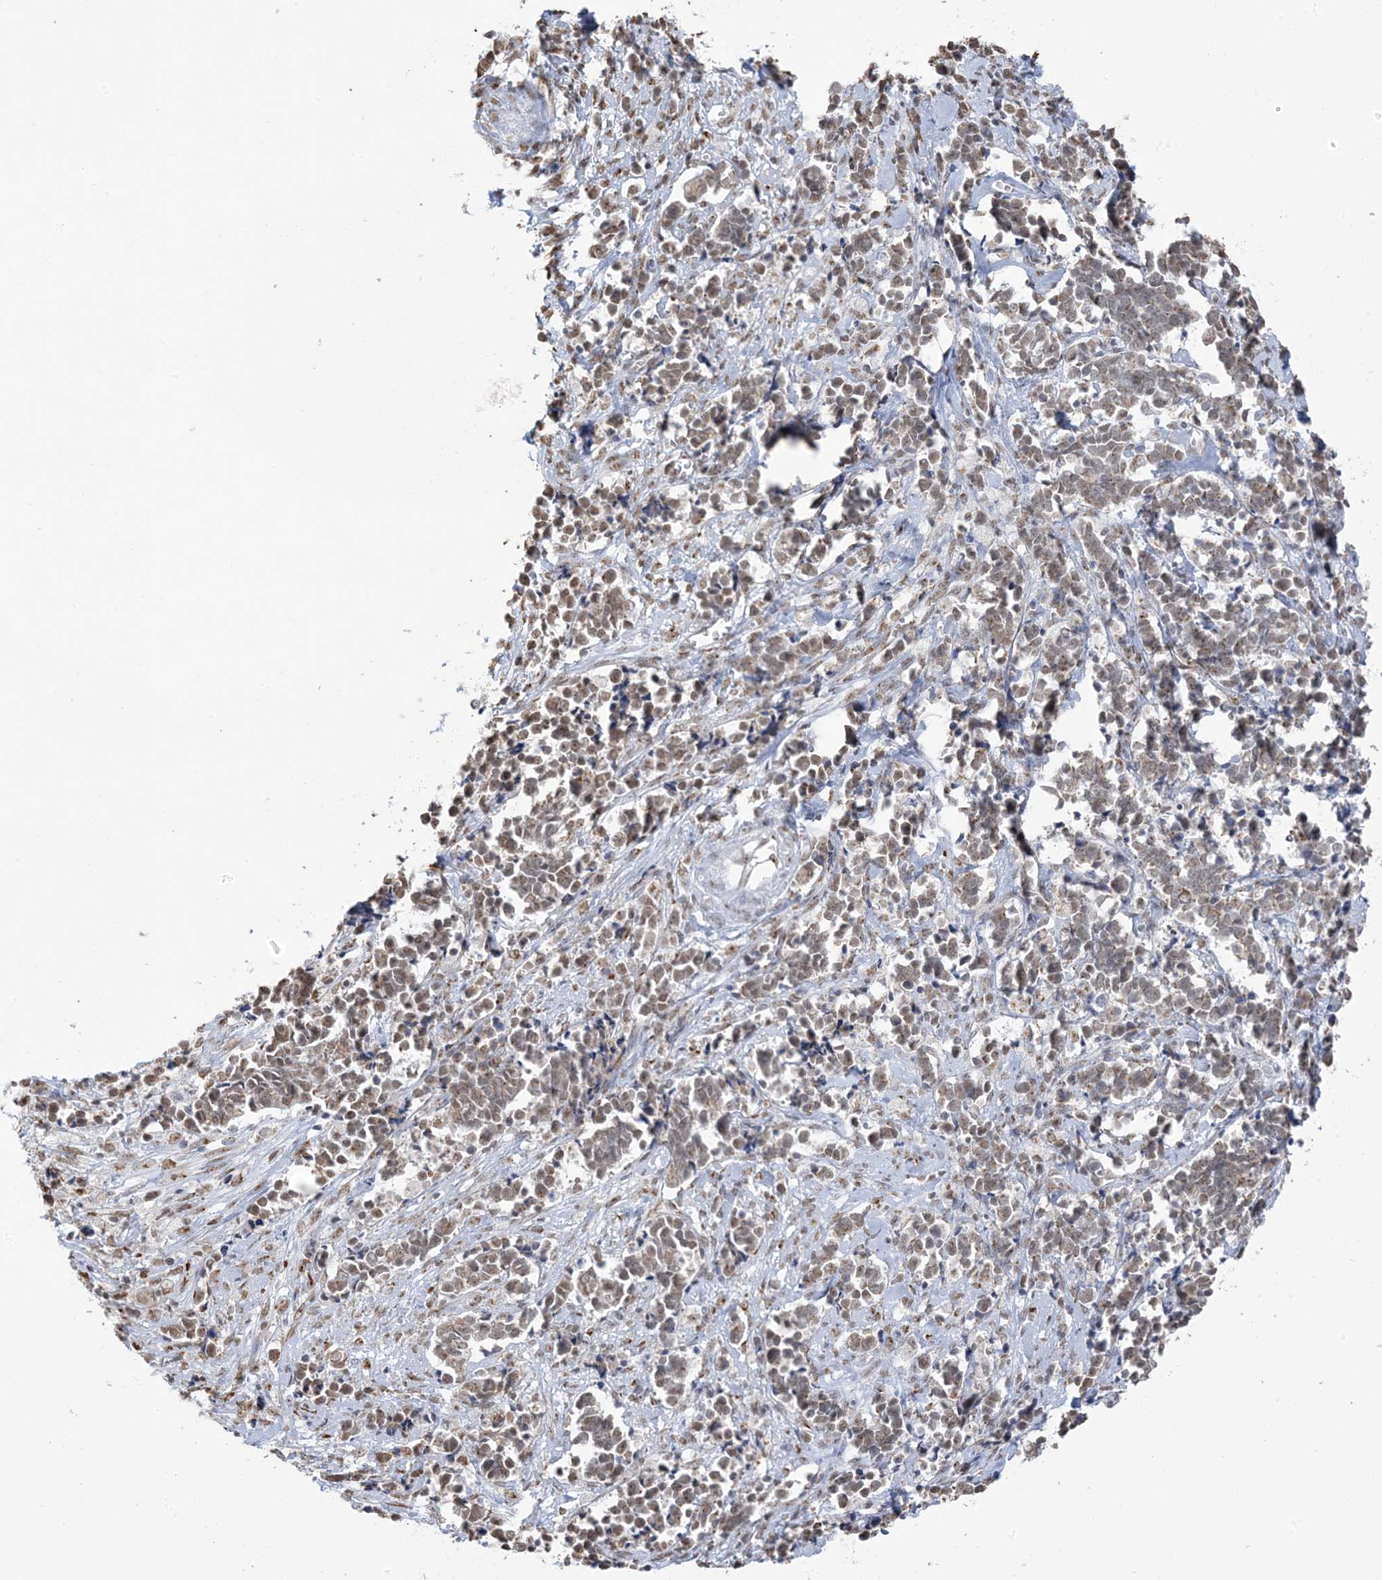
{"staining": {"intensity": "weak", "quantity": ">75%", "location": "cytoplasmic/membranous,nuclear"}, "tissue": "cervical cancer", "cell_type": "Tumor cells", "image_type": "cancer", "snomed": [{"axis": "morphology", "description": "Normal tissue, NOS"}, {"axis": "morphology", "description": "Squamous cell carcinoma, NOS"}, {"axis": "topography", "description": "Cervix"}], "caption": "DAB immunohistochemical staining of human cervical squamous cell carcinoma exhibits weak cytoplasmic/membranous and nuclear protein expression in about >75% of tumor cells. The staining was performed using DAB (3,3'-diaminobenzidine), with brown indicating positive protein expression. Nuclei are stained blue with hematoxylin.", "gene": "GPR107", "patient": {"sex": "female", "age": 35}}